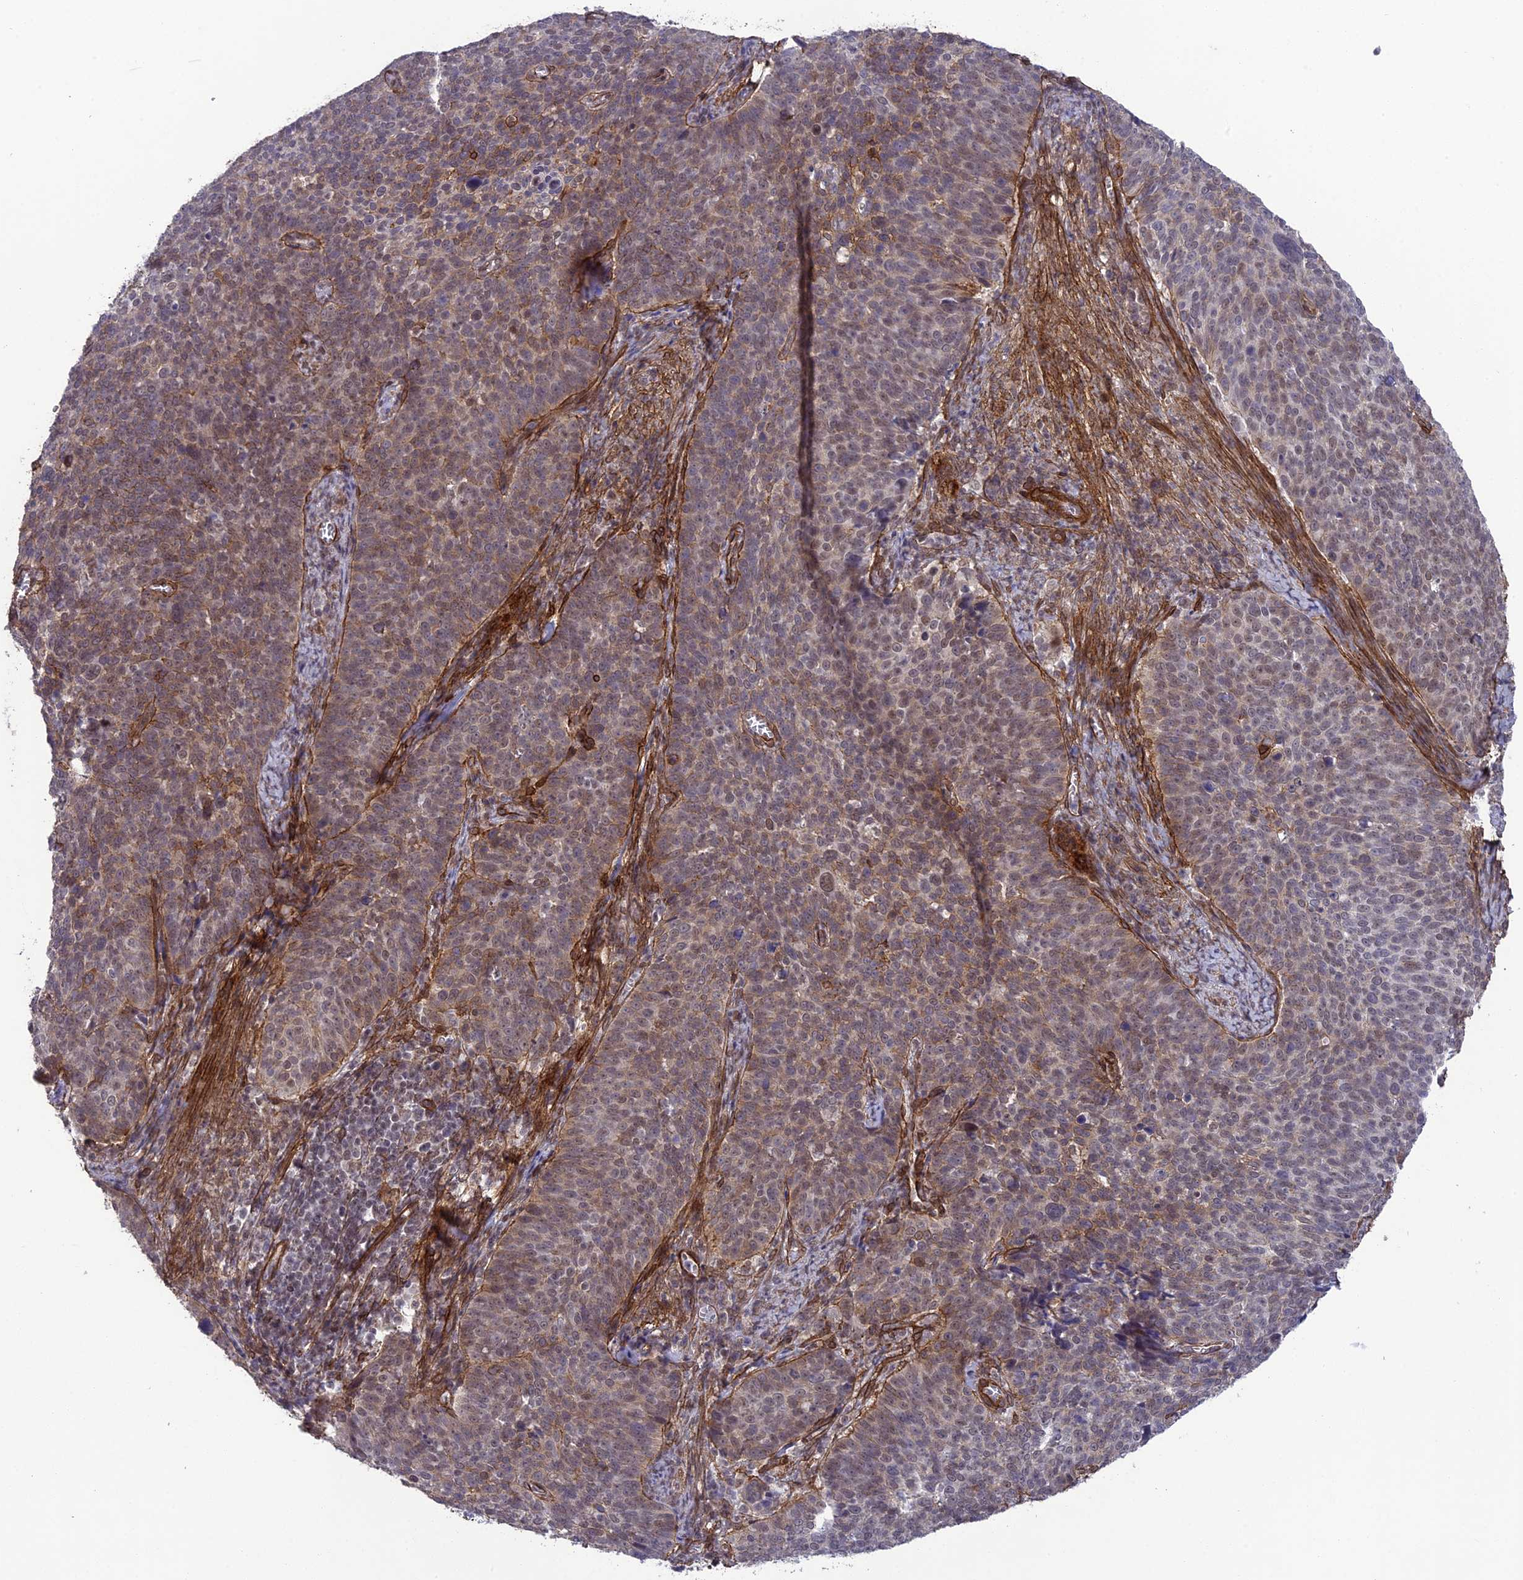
{"staining": {"intensity": "weak", "quantity": "25%-75%", "location": "cytoplasmic/membranous,nuclear"}, "tissue": "cervical cancer", "cell_type": "Tumor cells", "image_type": "cancer", "snomed": [{"axis": "morphology", "description": "Normal tissue, NOS"}, {"axis": "morphology", "description": "Squamous cell carcinoma, NOS"}, {"axis": "topography", "description": "Cervix"}], "caption": "Cervical cancer (squamous cell carcinoma) stained for a protein (brown) reveals weak cytoplasmic/membranous and nuclear positive staining in approximately 25%-75% of tumor cells.", "gene": "TNS1", "patient": {"sex": "female", "age": 39}}